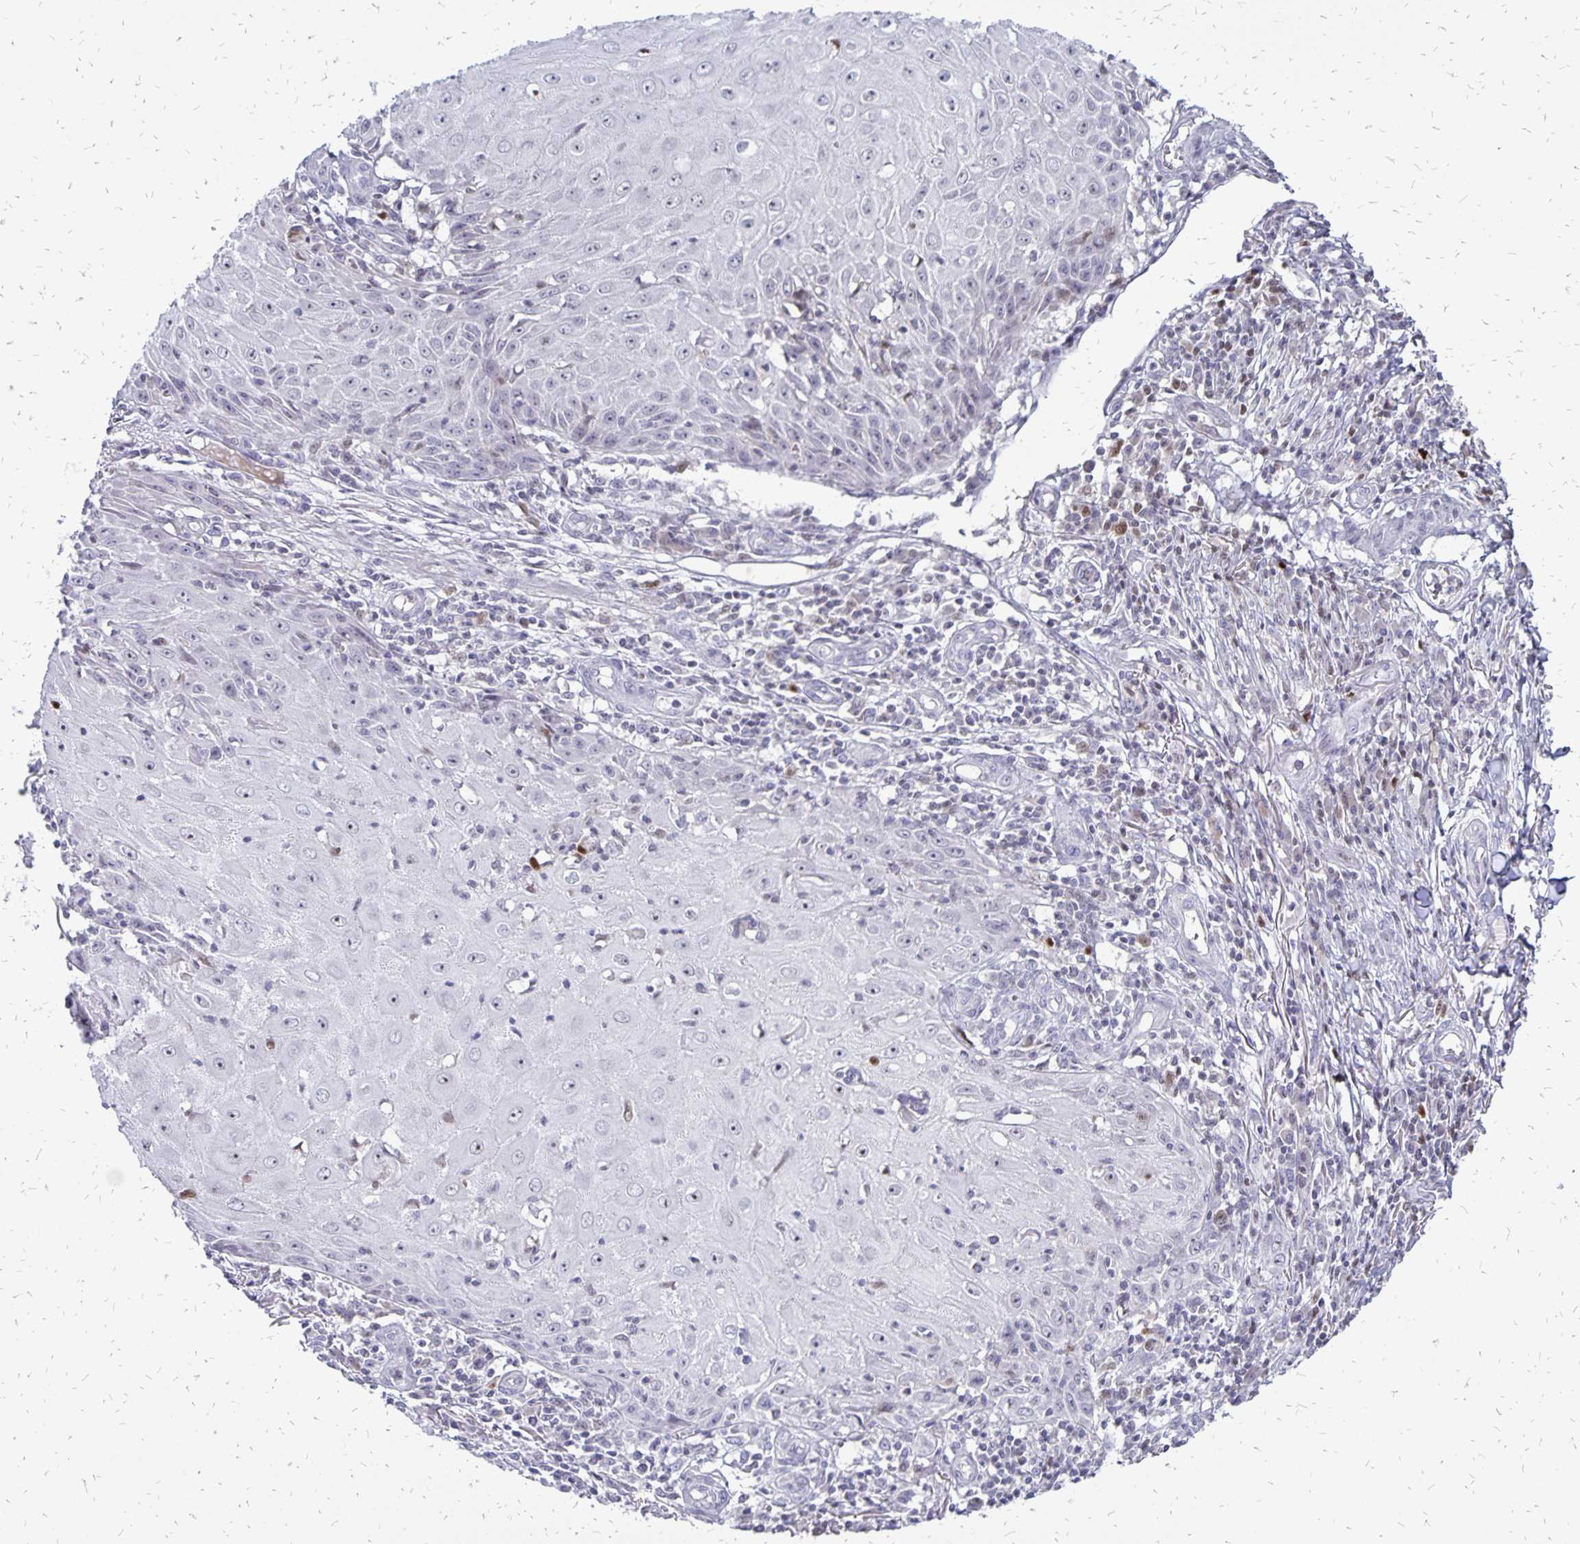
{"staining": {"intensity": "negative", "quantity": "none", "location": "none"}, "tissue": "skin cancer", "cell_type": "Tumor cells", "image_type": "cancer", "snomed": [{"axis": "morphology", "description": "Squamous cell carcinoma, NOS"}, {"axis": "topography", "description": "Skin"}], "caption": "IHC histopathology image of neoplastic tissue: skin cancer stained with DAB reveals no significant protein positivity in tumor cells.", "gene": "DCK", "patient": {"sex": "female", "age": 73}}